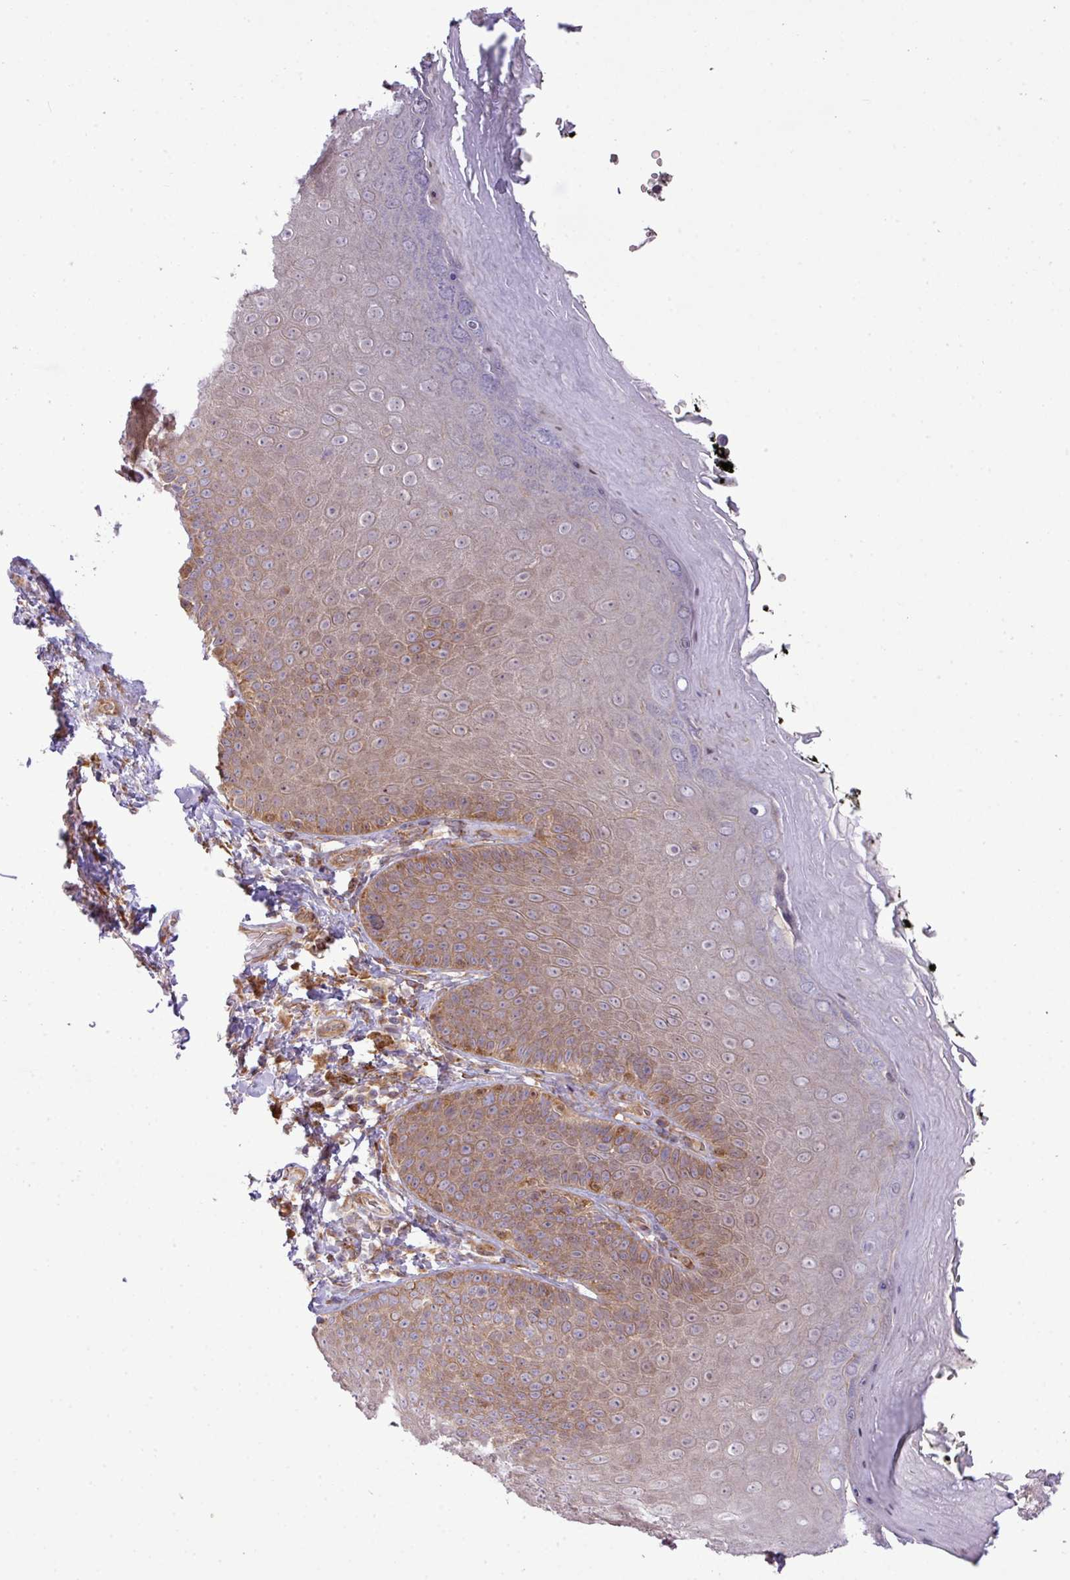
{"staining": {"intensity": "moderate", "quantity": "<25%", "location": "cytoplasmic/membranous"}, "tissue": "skin", "cell_type": "Epidermal cells", "image_type": "normal", "snomed": [{"axis": "morphology", "description": "Normal tissue, NOS"}, {"axis": "topography", "description": "Anal"}, {"axis": "topography", "description": "Peripheral nerve tissue"}], "caption": "Brown immunohistochemical staining in benign human skin shows moderate cytoplasmic/membranous staining in about <25% of epidermal cells.", "gene": "FAM222B", "patient": {"sex": "male", "age": 53}}